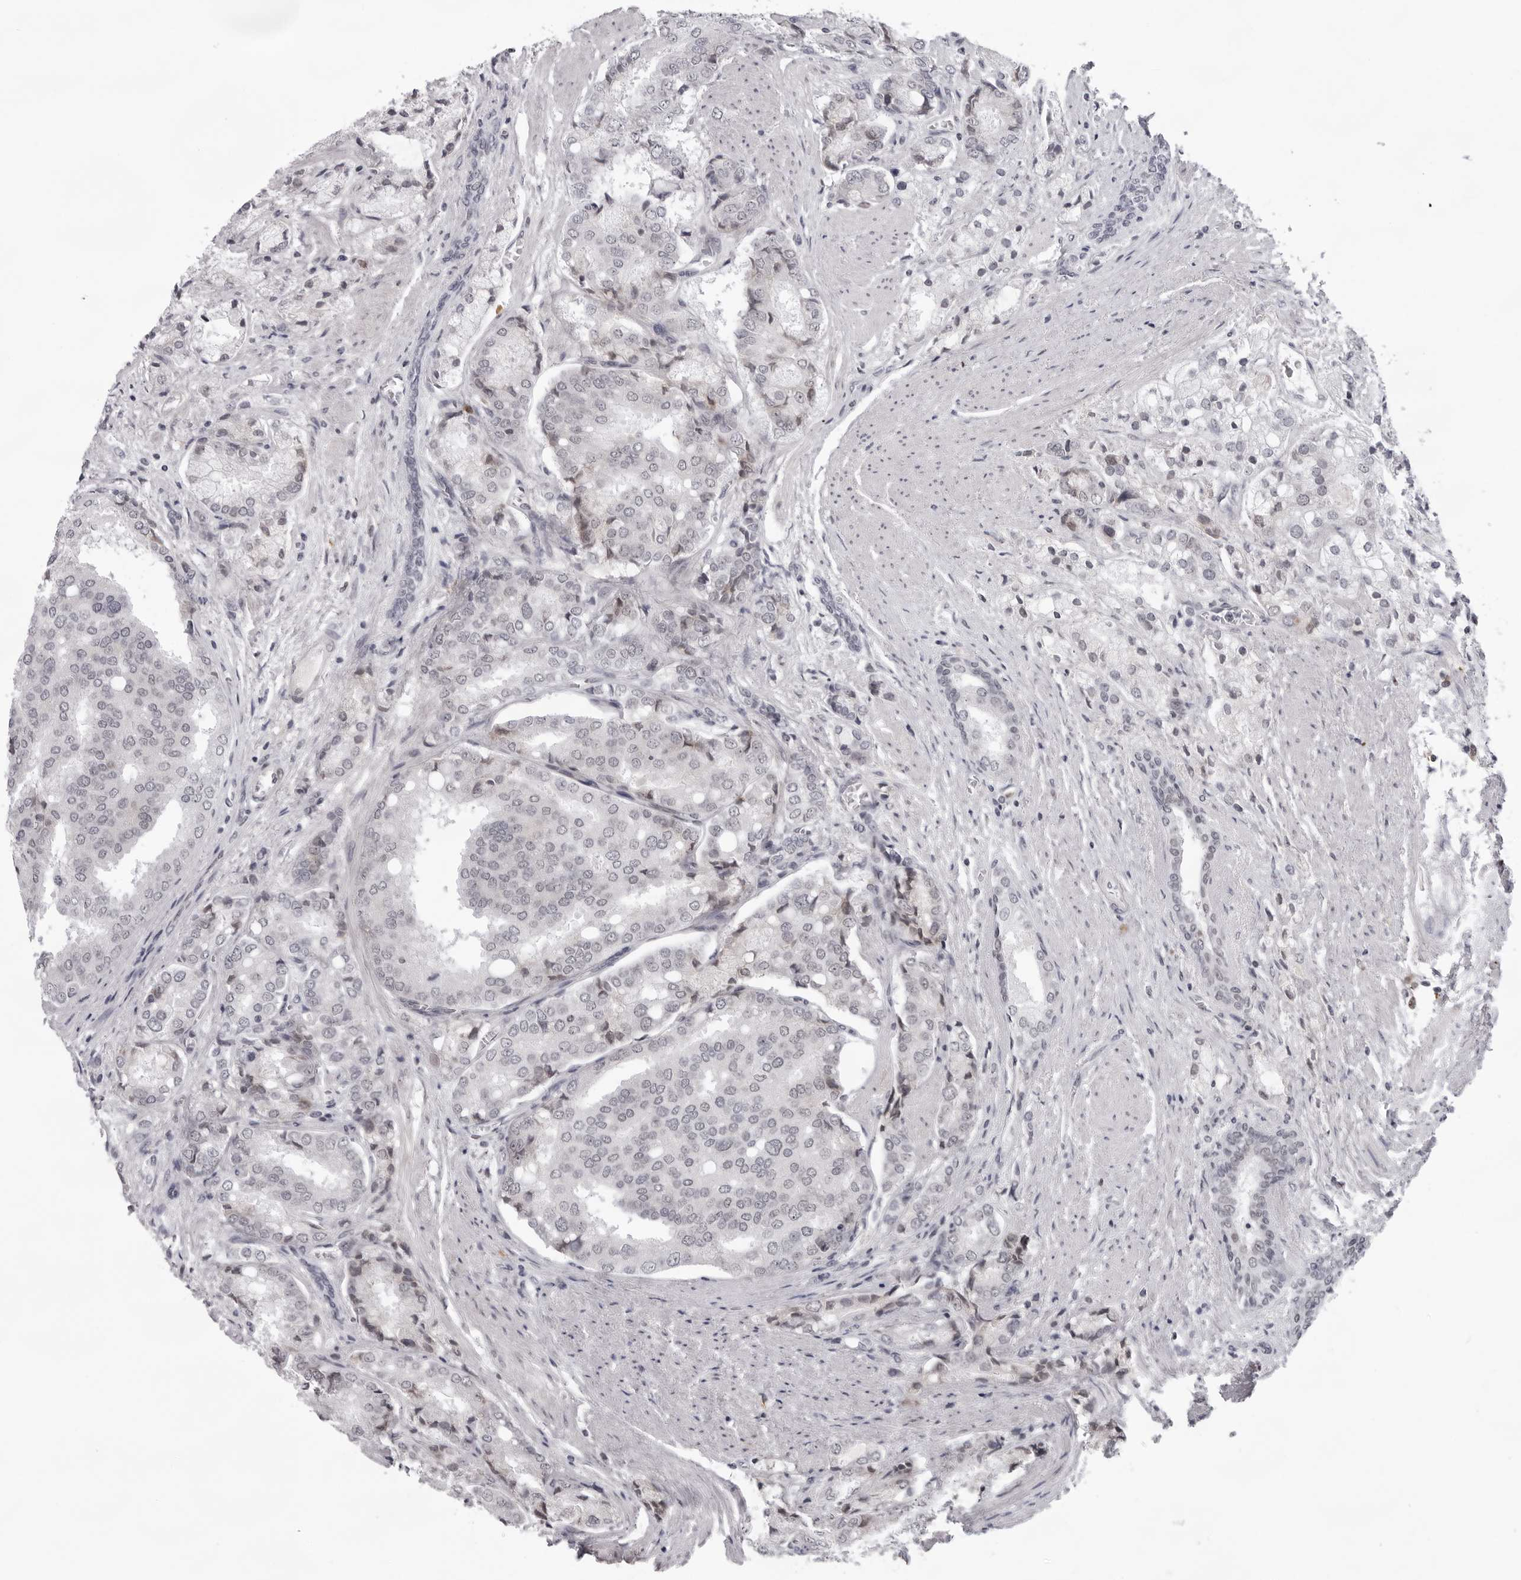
{"staining": {"intensity": "negative", "quantity": "none", "location": "none"}, "tissue": "prostate cancer", "cell_type": "Tumor cells", "image_type": "cancer", "snomed": [{"axis": "morphology", "description": "Adenocarcinoma, High grade"}, {"axis": "topography", "description": "Prostate"}], "caption": "A high-resolution photomicrograph shows immunohistochemistry (IHC) staining of prostate cancer (adenocarcinoma (high-grade)), which demonstrates no significant staining in tumor cells.", "gene": "EXOSC10", "patient": {"sex": "male", "age": 50}}